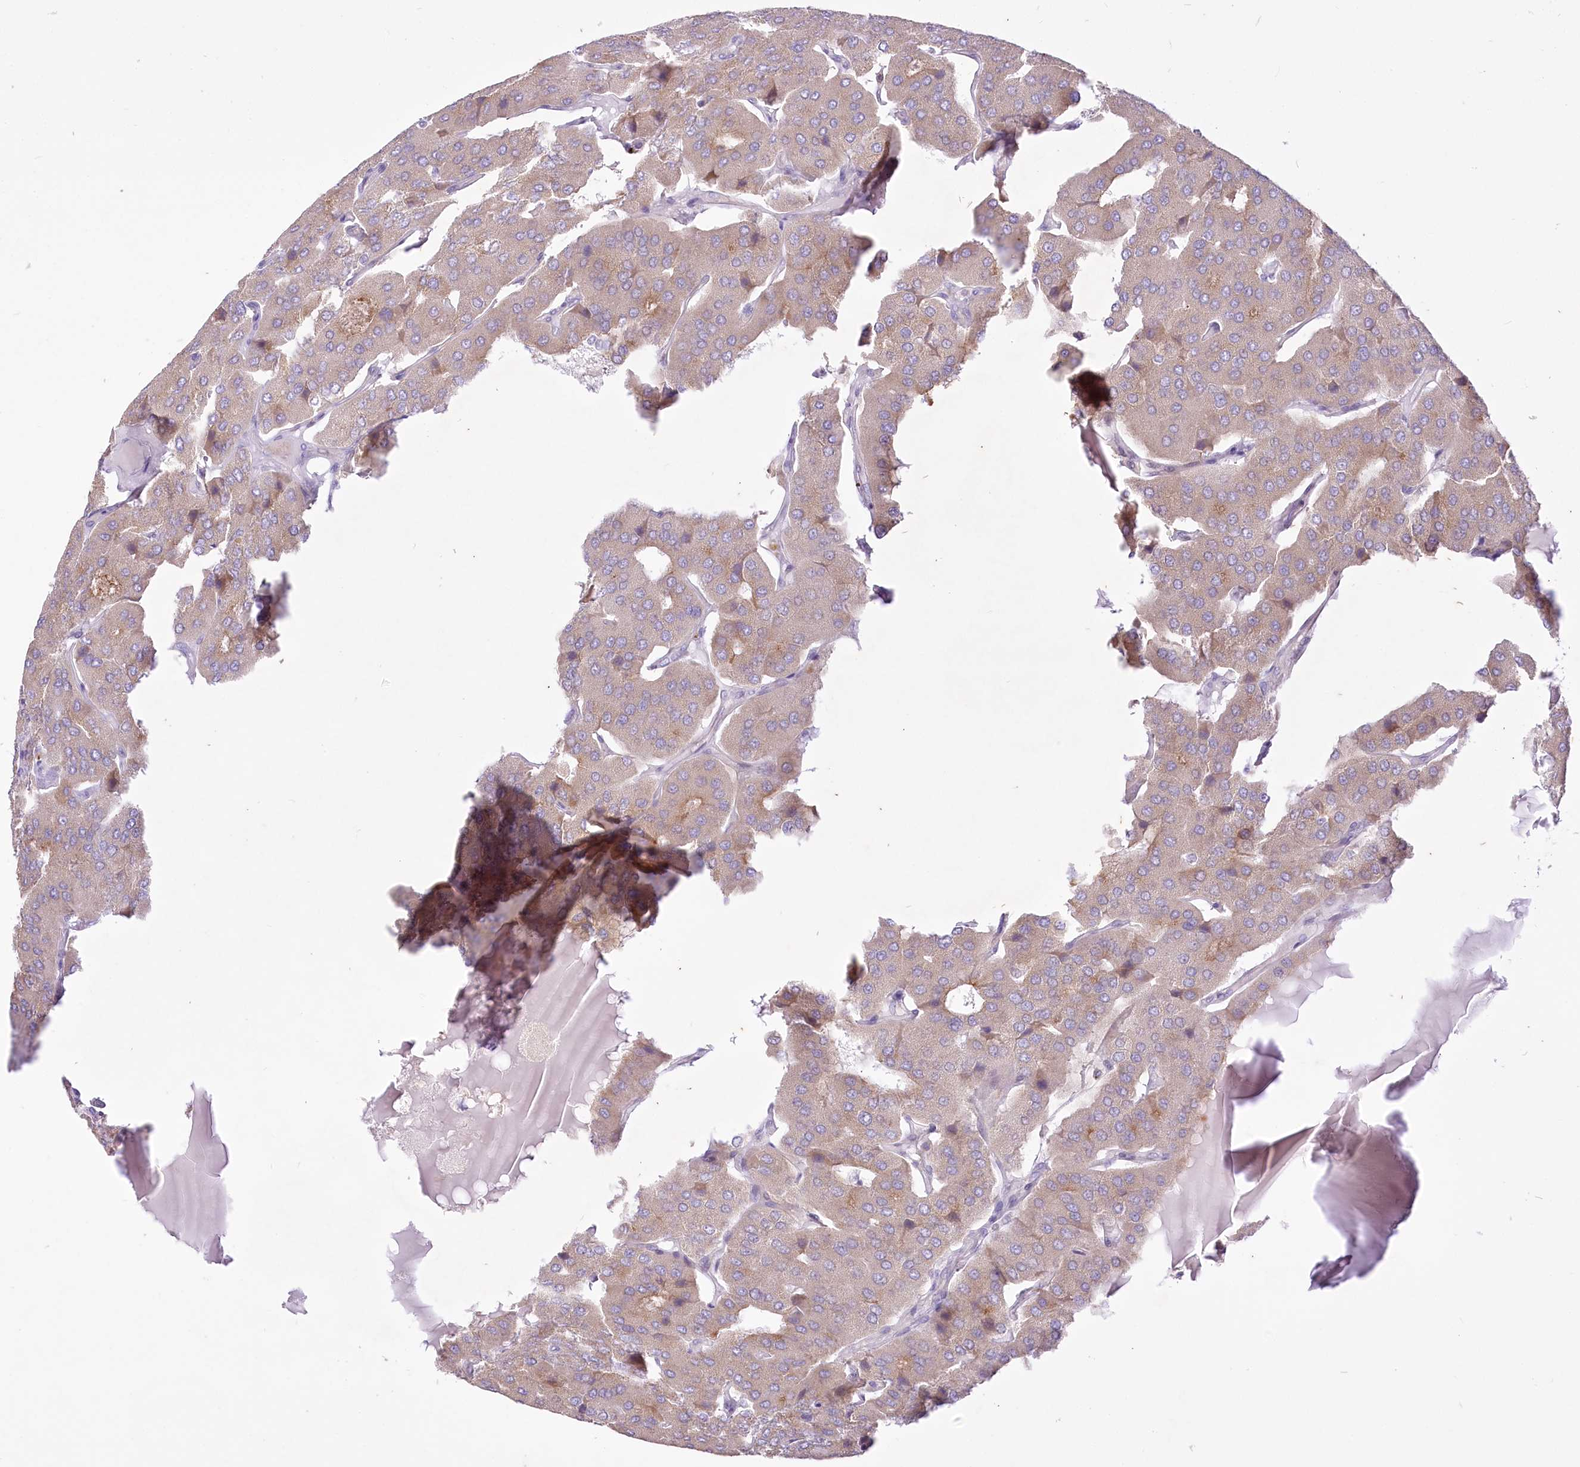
{"staining": {"intensity": "negative", "quantity": "none", "location": "none"}, "tissue": "parathyroid gland", "cell_type": "Glandular cells", "image_type": "normal", "snomed": [{"axis": "morphology", "description": "Normal tissue, NOS"}, {"axis": "morphology", "description": "Adenoma, NOS"}, {"axis": "topography", "description": "Parathyroid gland"}], "caption": "IHC of normal parathyroid gland reveals no positivity in glandular cells. (Brightfield microscopy of DAB immunohistochemistry (IHC) at high magnification).", "gene": "BEND7", "patient": {"sex": "female", "age": 86}}